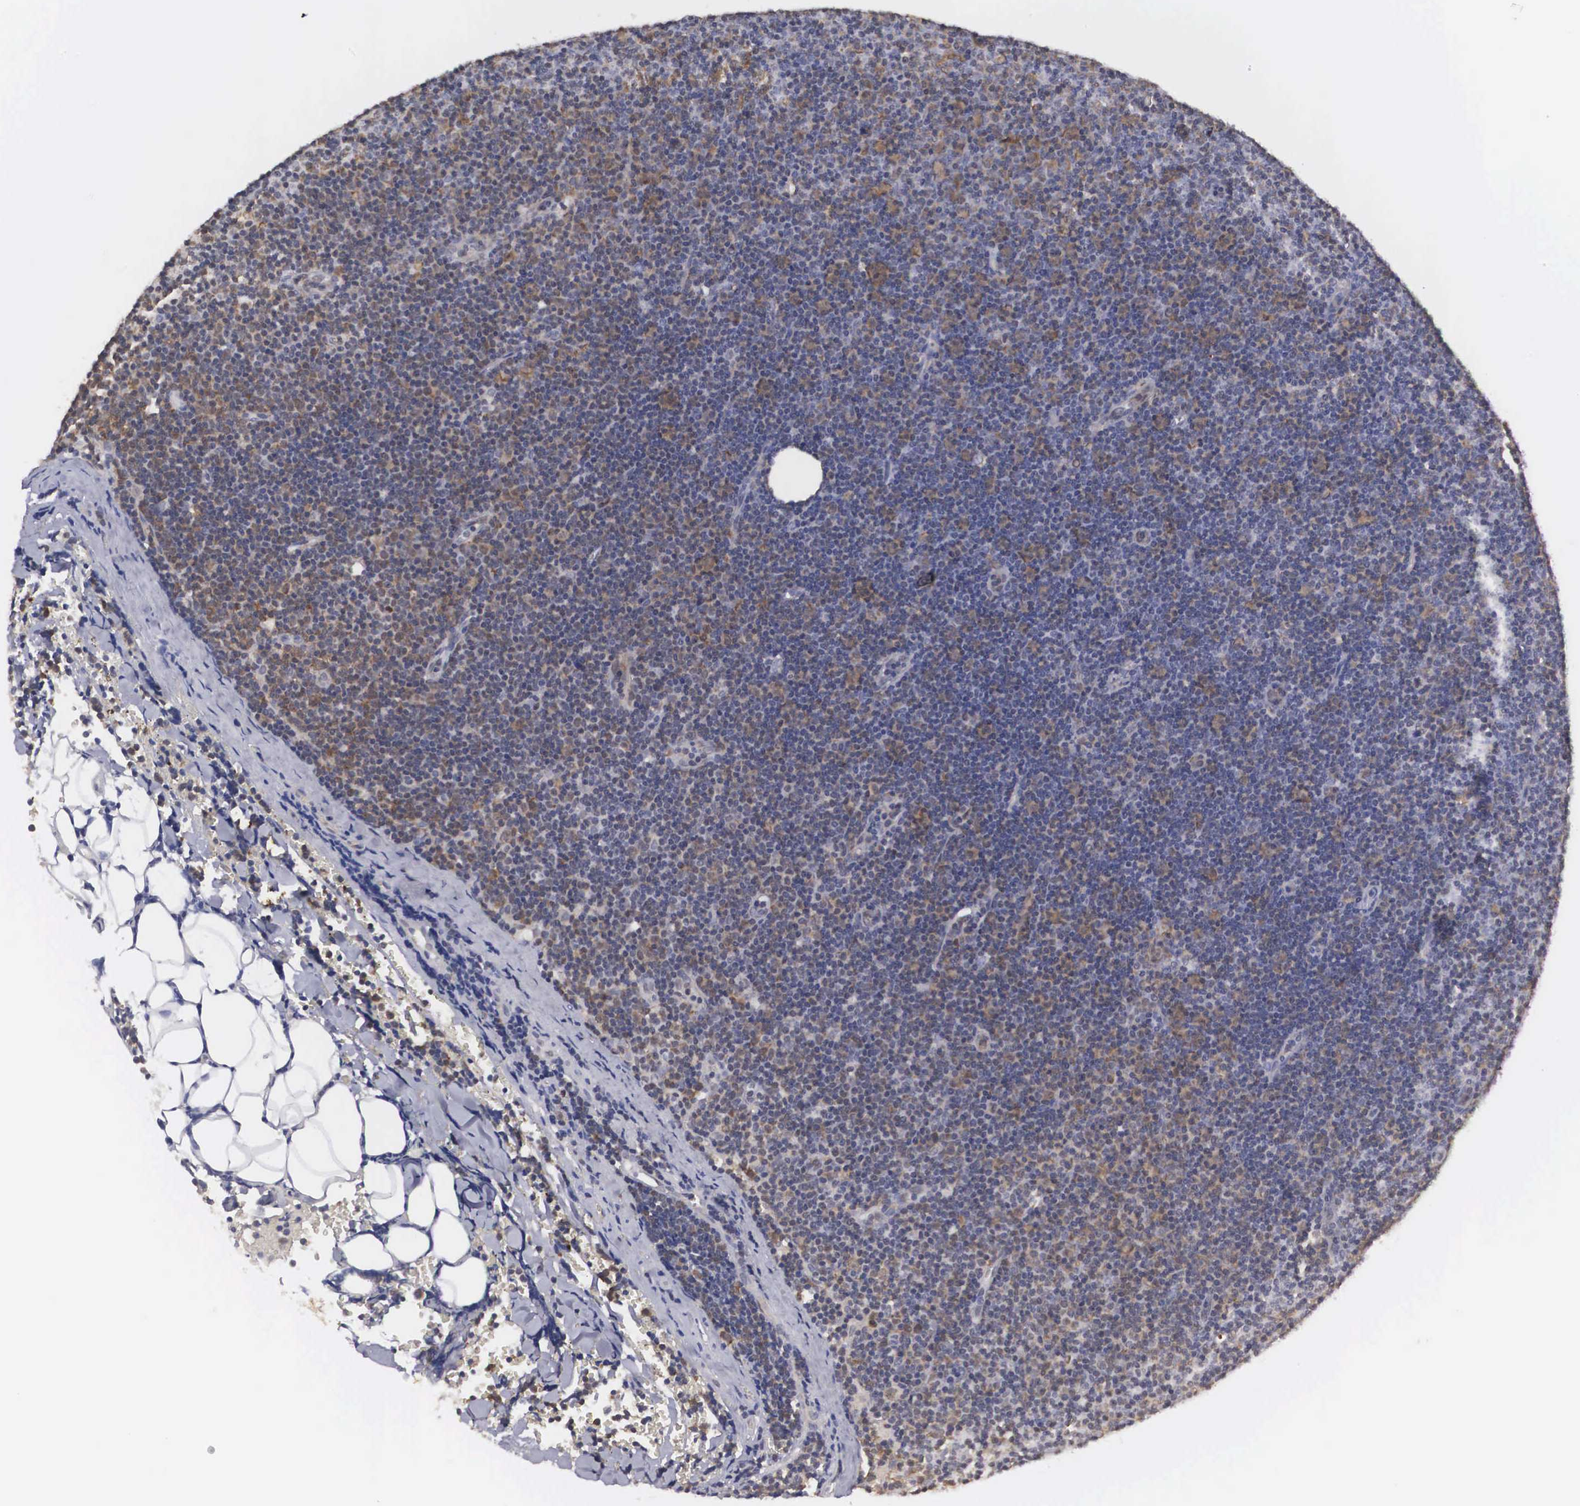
{"staining": {"intensity": "weak", "quantity": "25%-75%", "location": "cytoplasmic/membranous"}, "tissue": "lymphoma", "cell_type": "Tumor cells", "image_type": "cancer", "snomed": [{"axis": "morphology", "description": "Malignant lymphoma, non-Hodgkin's type, Low grade"}, {"axis": "topography", "description": "Lymph node"}], "caption": "The photomicrograph reveals a brown stain indicating the presence of a protein in the cytoplasmic/membranous of tumor cells in low-grade malignant lymphoma, non-Hodgkin's type. (DAB IHC with brightfield microscopy, high magnification).", "gene": "ADSL", "patient": {"sex": "male", "age": 57}}